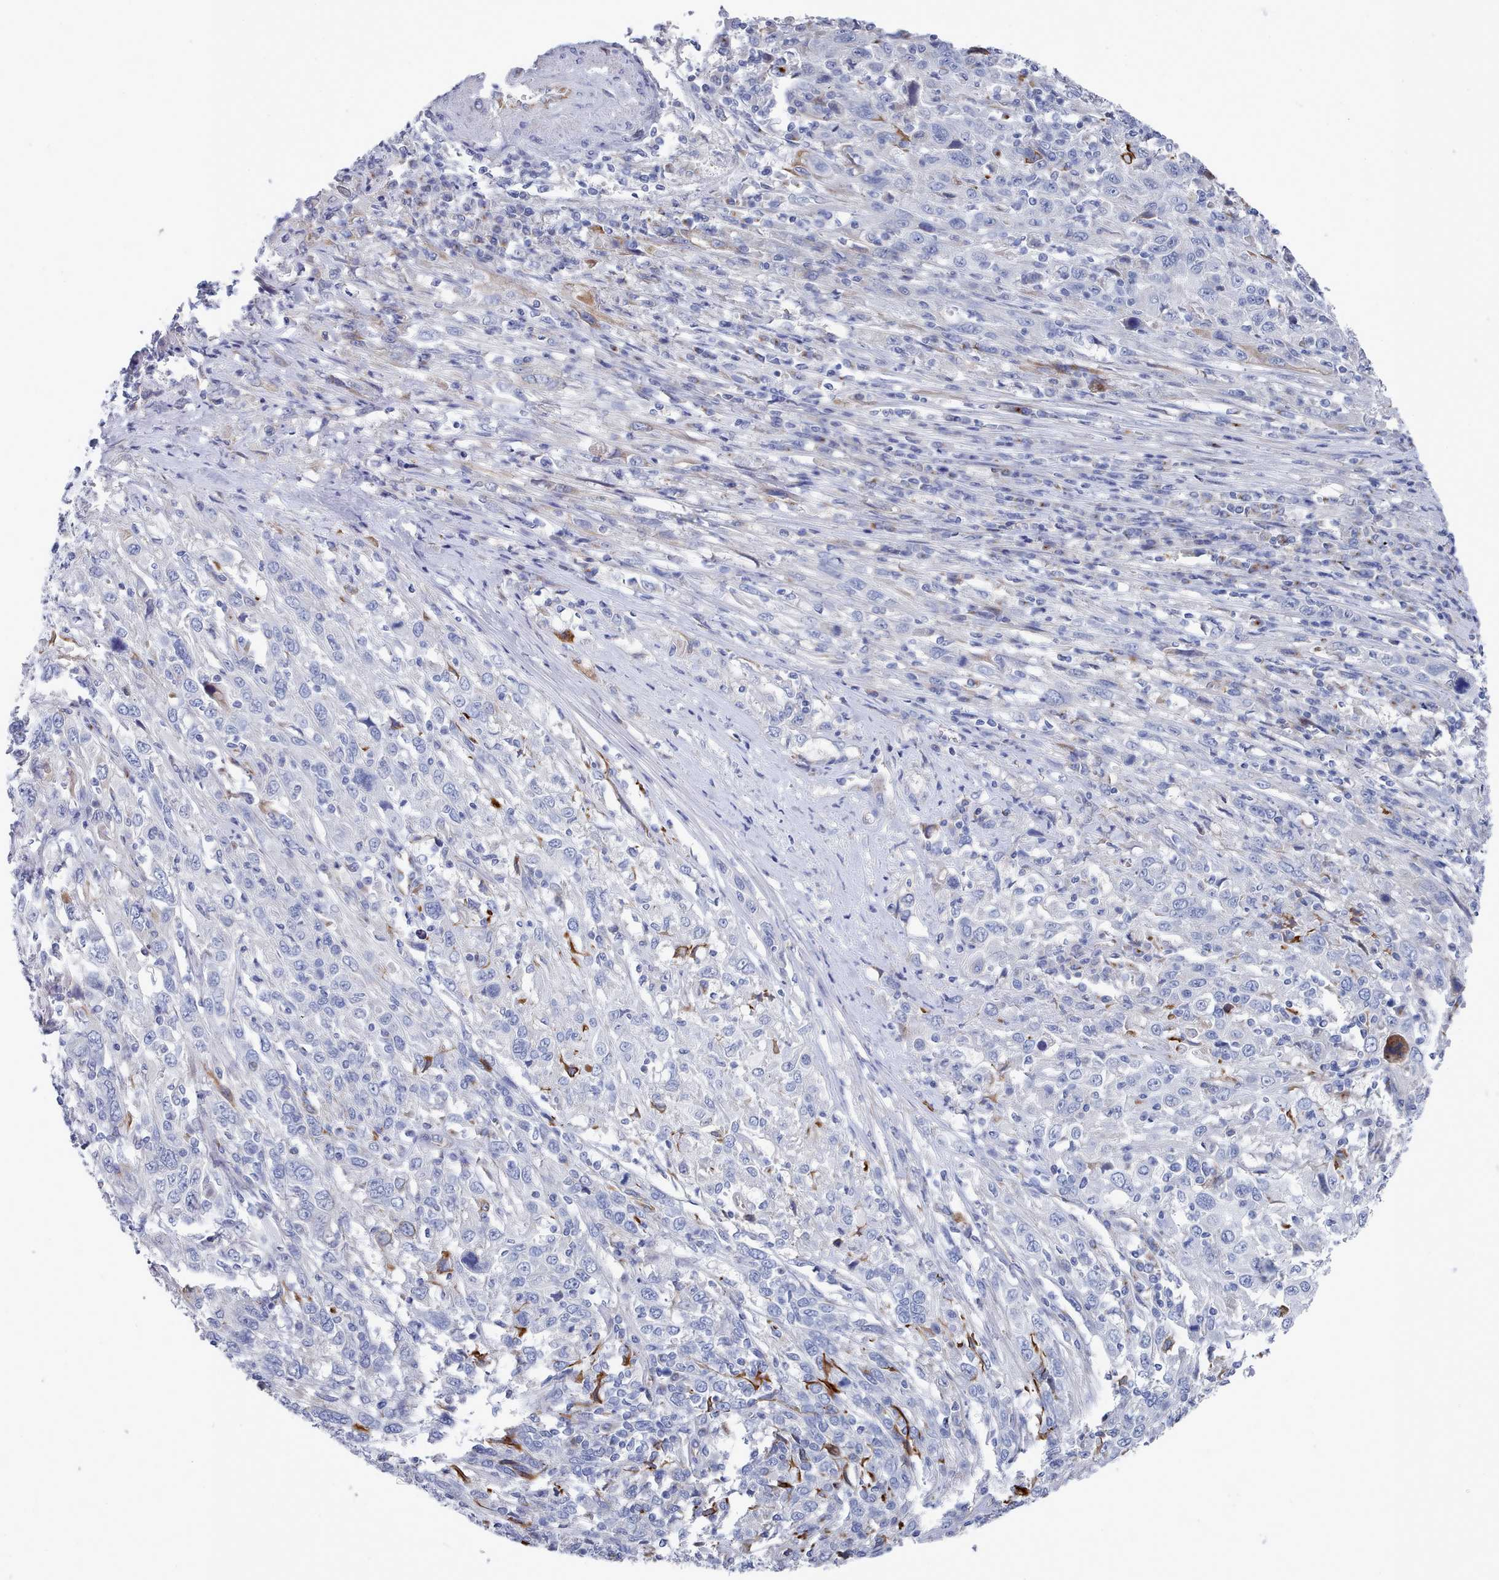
{"staining": {"intensity": "moderate", "quantity": "<25%", "location": "cytoplasmic/membranous"}, "tissue": "cervical cancer", "cell_type": "Tumor cells", "image_type": "cancer", "snomed": [{"axis": "morphology", "description": "Squamous cell carcinoma, NOS"}, {"axis": "topography", "description": "Cervix"}], "caption": "Protein staining of cervical cancer (squamous cell carcinoma) tissue displays moderate cytoplasmic/membranous positivity in approximately <25% of tumor cells. Using DAB (brown) and hematoxylin (blue) stains, captured at high magnification using brightfield microscopy.", "gene": "PDE4C", "patient": {"sex": "female", "age": 46}}